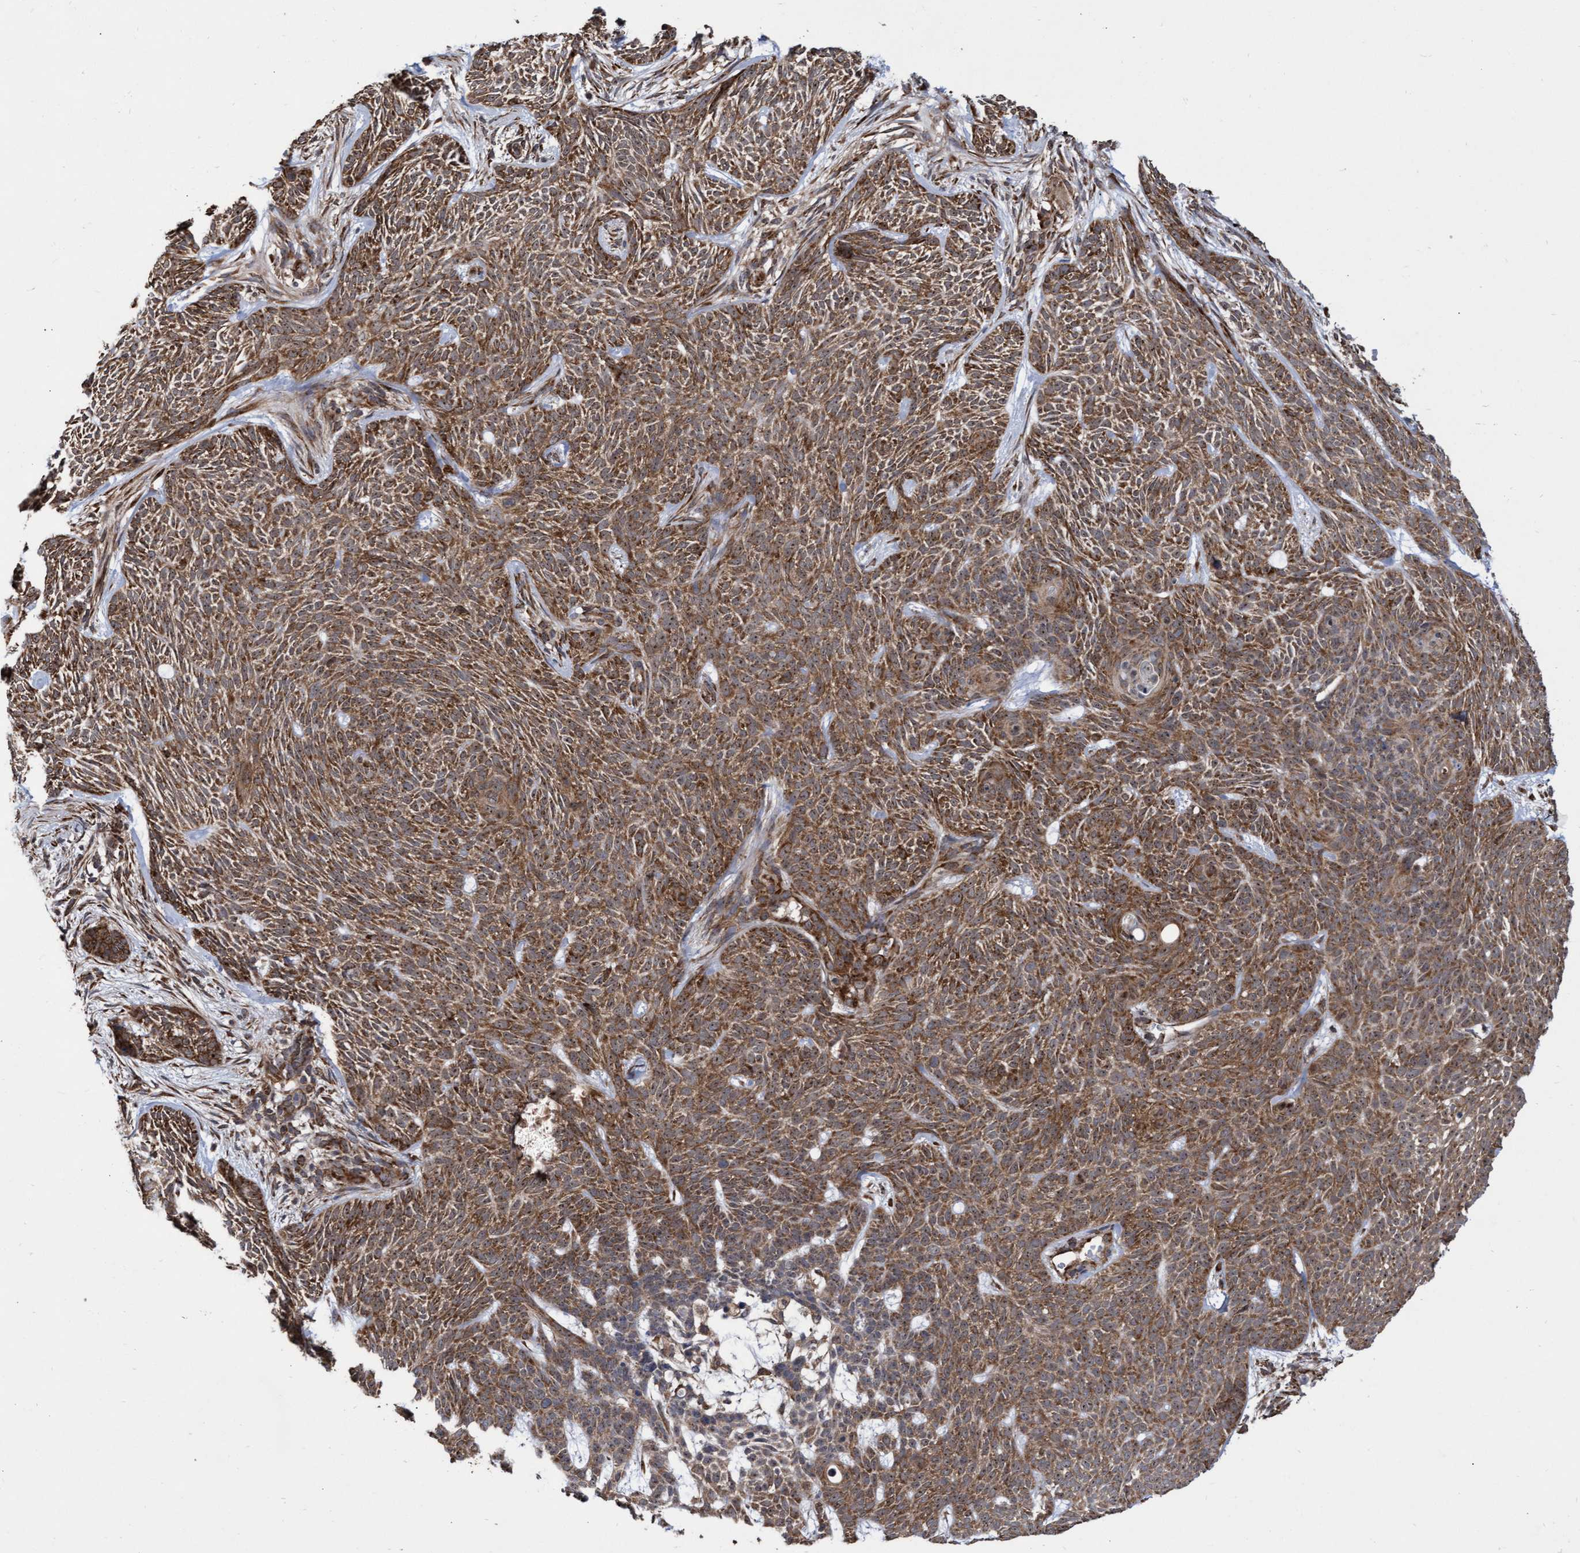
{"staining": {"intensity": "moderate", "quantity": ">75%", "location": "cytoplasmic/membranous"}, "tissue": "skin cancer", "cell_type": "Tumor cells", "image_type": "cancer", "snomed": [{"axis": "morphology", "description": "Basal cell carcinoma"}, {"axis": "topography", "description": "Skin"}], "caption": "A medium amount of moderate cytoplasmic/membranous positivity is appreciated in about >75% of tumor cells in skin basal cell carcinoma tissue.", "gene": "ABCF2", "patient": {"sex": "female", "age": 59}}